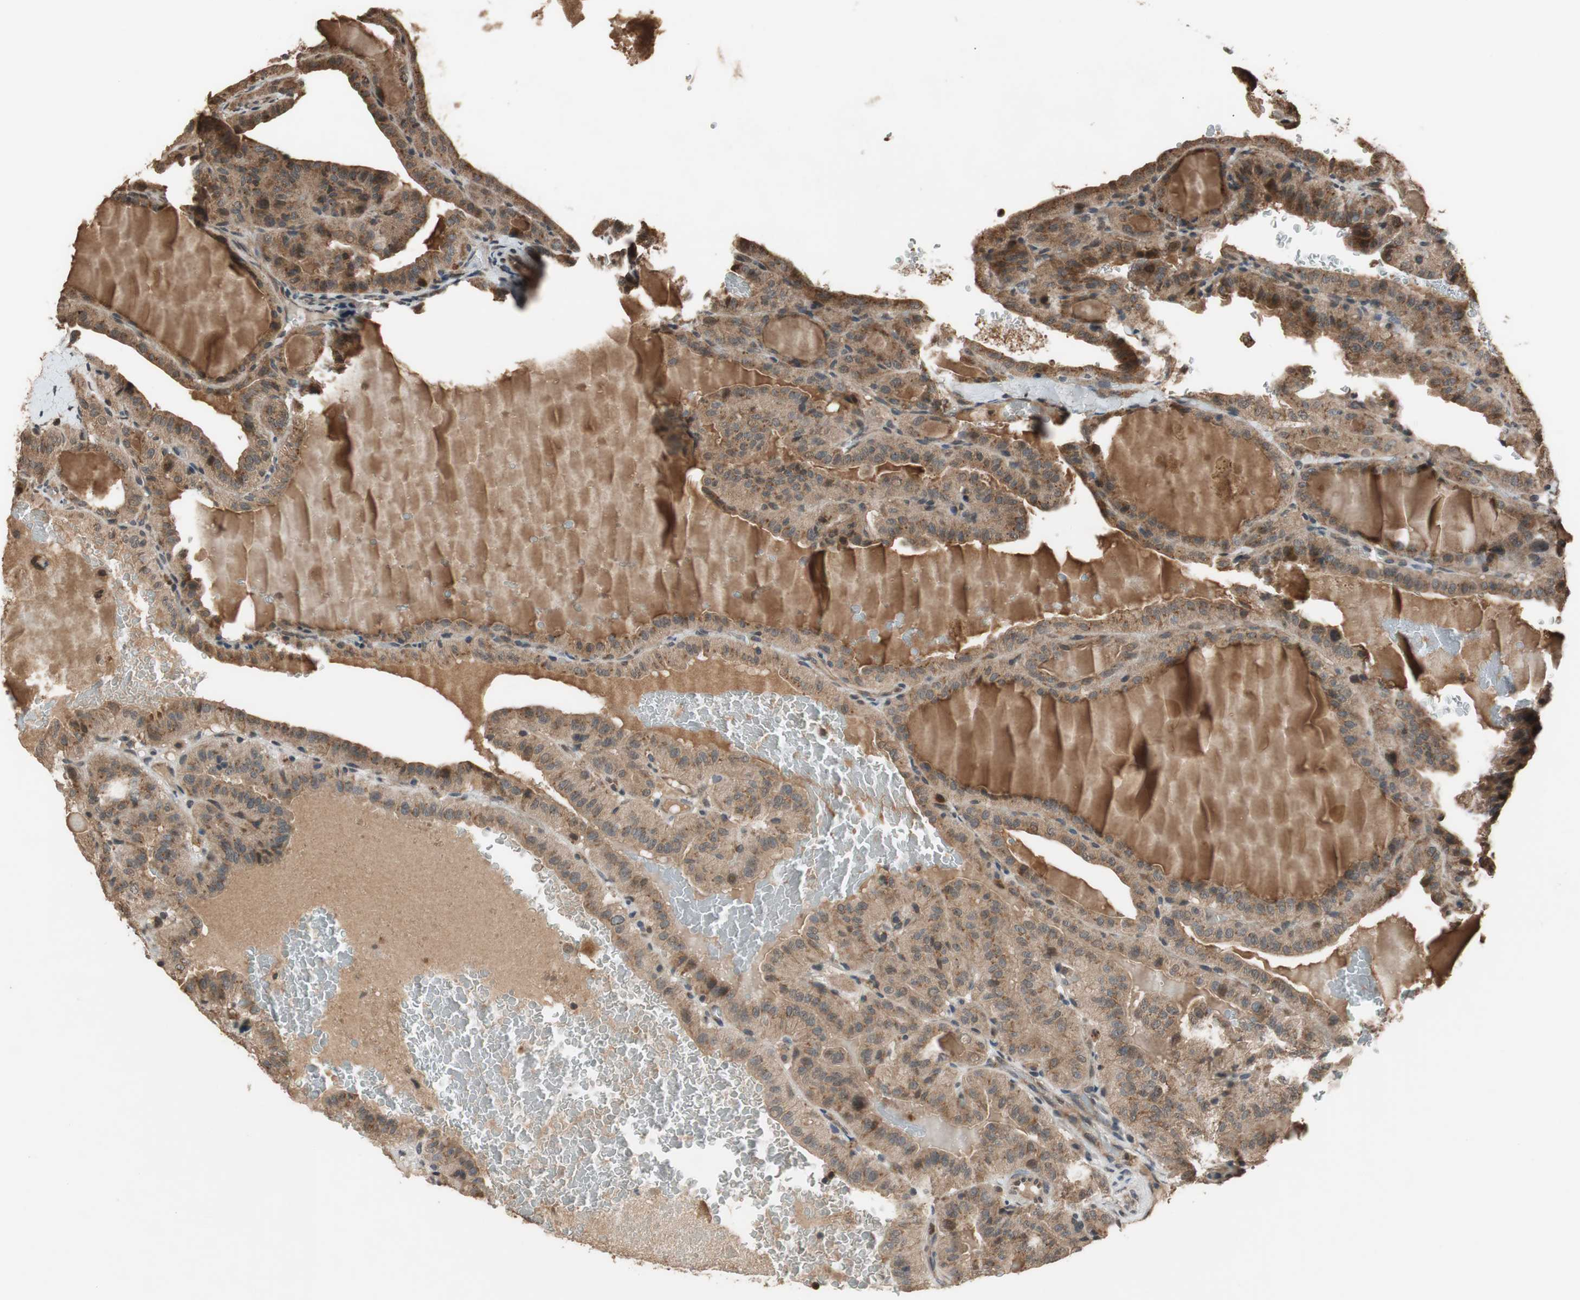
{"staining": {"intensity": "moderate", "quantity": ">75%", "location": "cytoplasmic/membranous"}, "tissue": "thyroid cancer", "cell_type": "Tumor cells", "image_type": "cancer", "snomed": [{"axis": "morphology", "description": "Papillary adenocarcinoma, NOS"}, {"axis": "topography", "description": "Thyroid gland"}], "caption": "Protein staining demonstrates moderate cytoplasmic/membranous staining in about >75% of tumor cells in papillary adenocarcinoma (thyroid).", "gene": "TMEM230", "patient": {"sex": "male", "age": 77}}